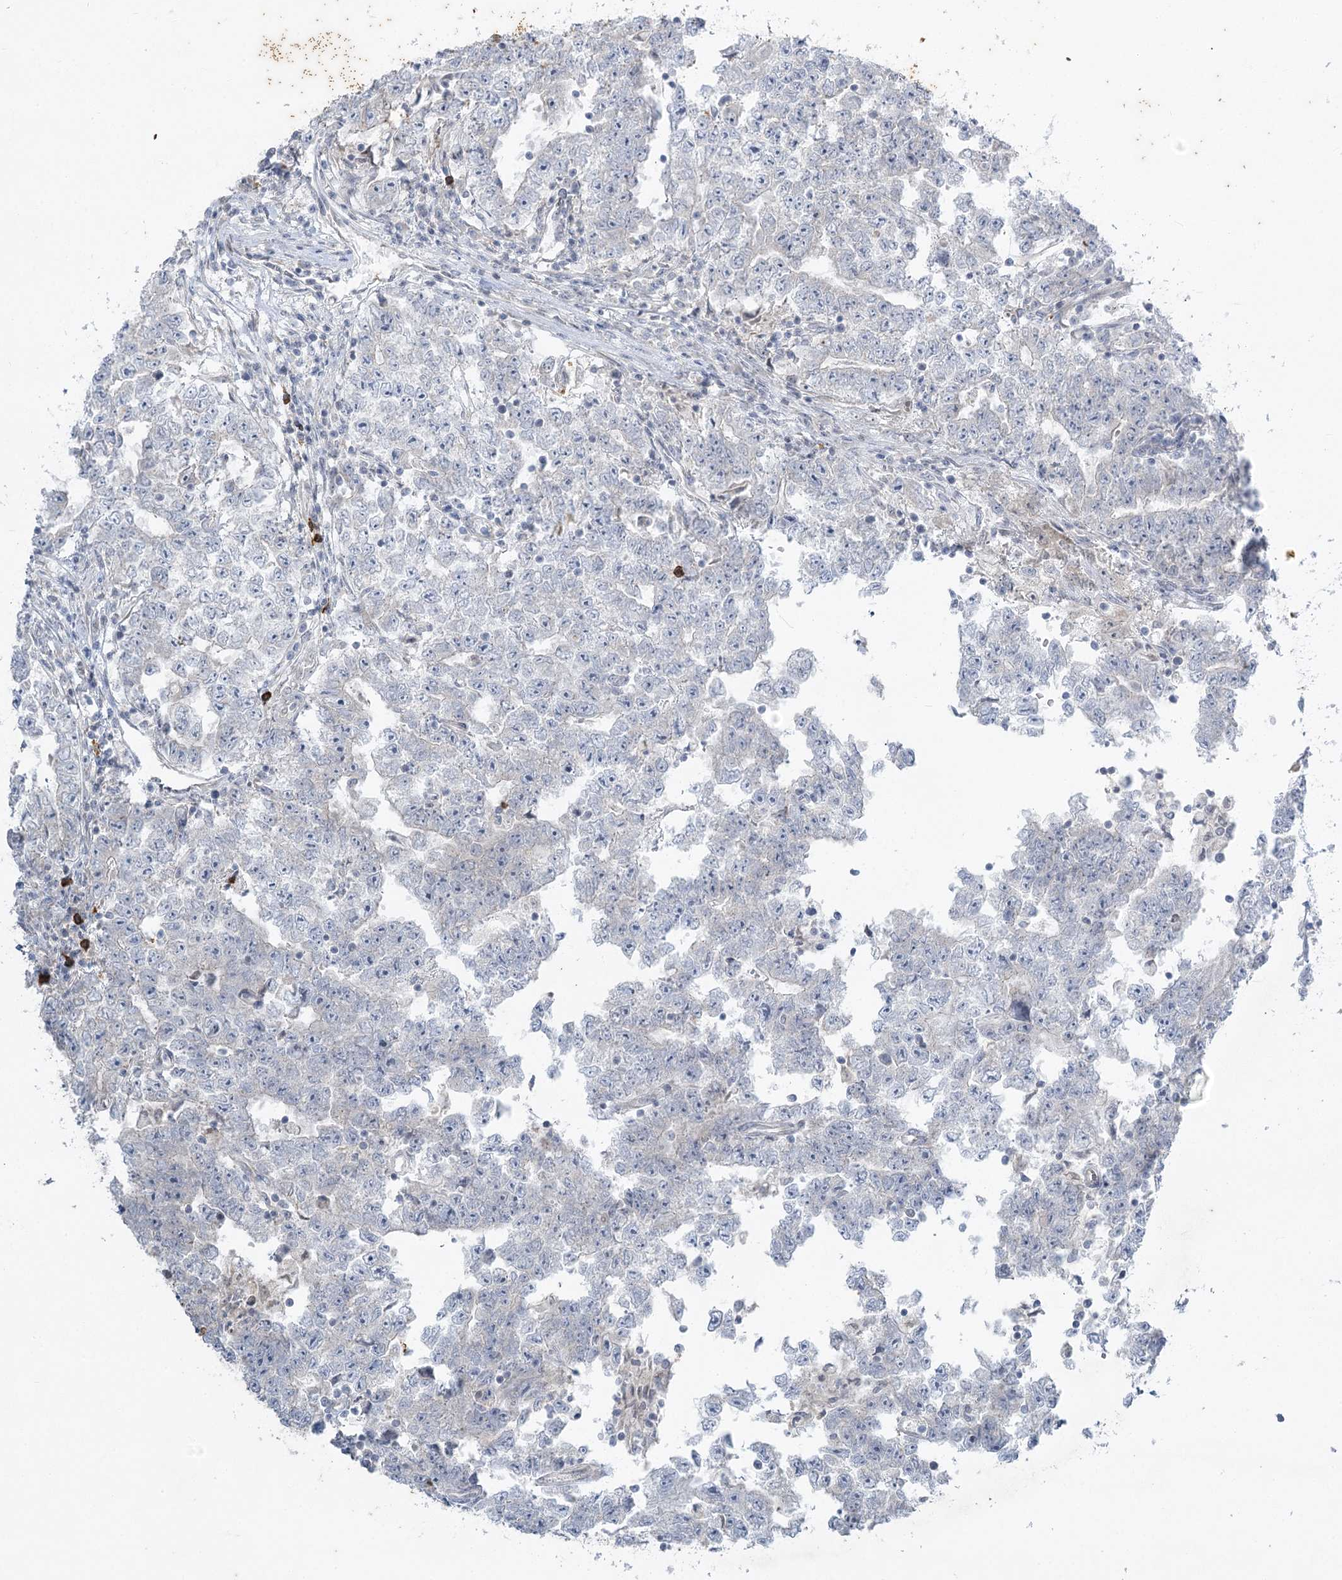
{"staining": {"intensity": "negative", "quantity": "none", "location": "none"}, "tissue": "testis cancer", "cell_type": "Tumor cells", "image_type": "cancer", "snomed": [{"axis": "morphology", "description": "Carcinoma, Embryonal, NOS"}, {"axis": "topography", "description": "Testis"}], "caption": "This is an IHC histopathology image of testis cancer (embryonal carcinoma). There is no staining in tumor cells.", "gene": "ABITRAM", "patient": {"sex": "male", "age": 25}}